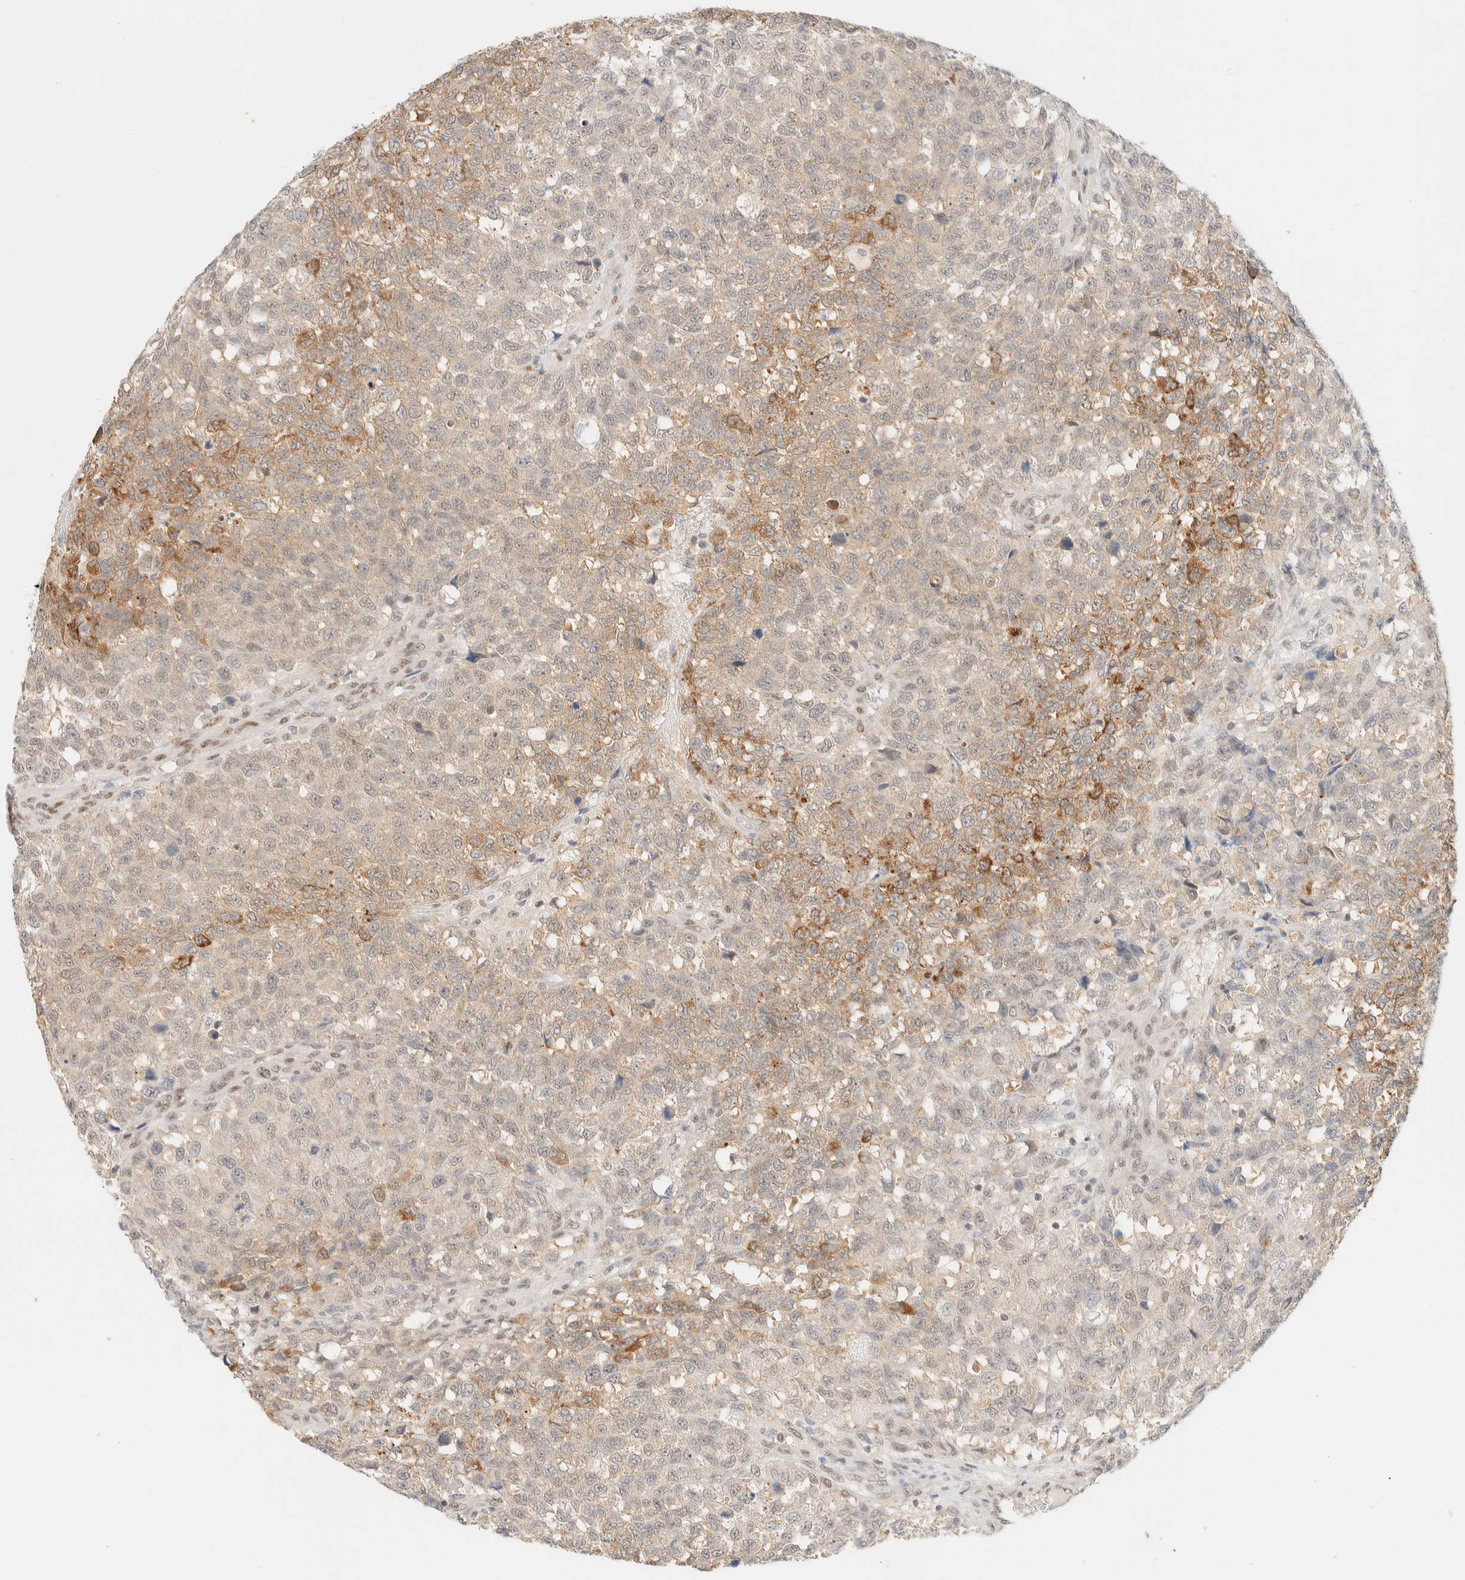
{"staining": {"intensity": "weak", "quantity": "25%-75%", "location": "cytoplasmic/membranous"}, "tissue": "testis cancer", "cell_type": "Tumor cells", "image_type": "cancer", "snomed": [{"axis": "morphology", "description": "Seminoma, NOS"}, {"axis": "topography", "description": "Testis"}], "caption": "IHC of human testis seminoma shows low levels of weak cytoplasmic/membranous positivity in approximately 25%-75% of tumor cells.", "gene": "PYGO2", "patient": {"sex": "male", "age": 59}}